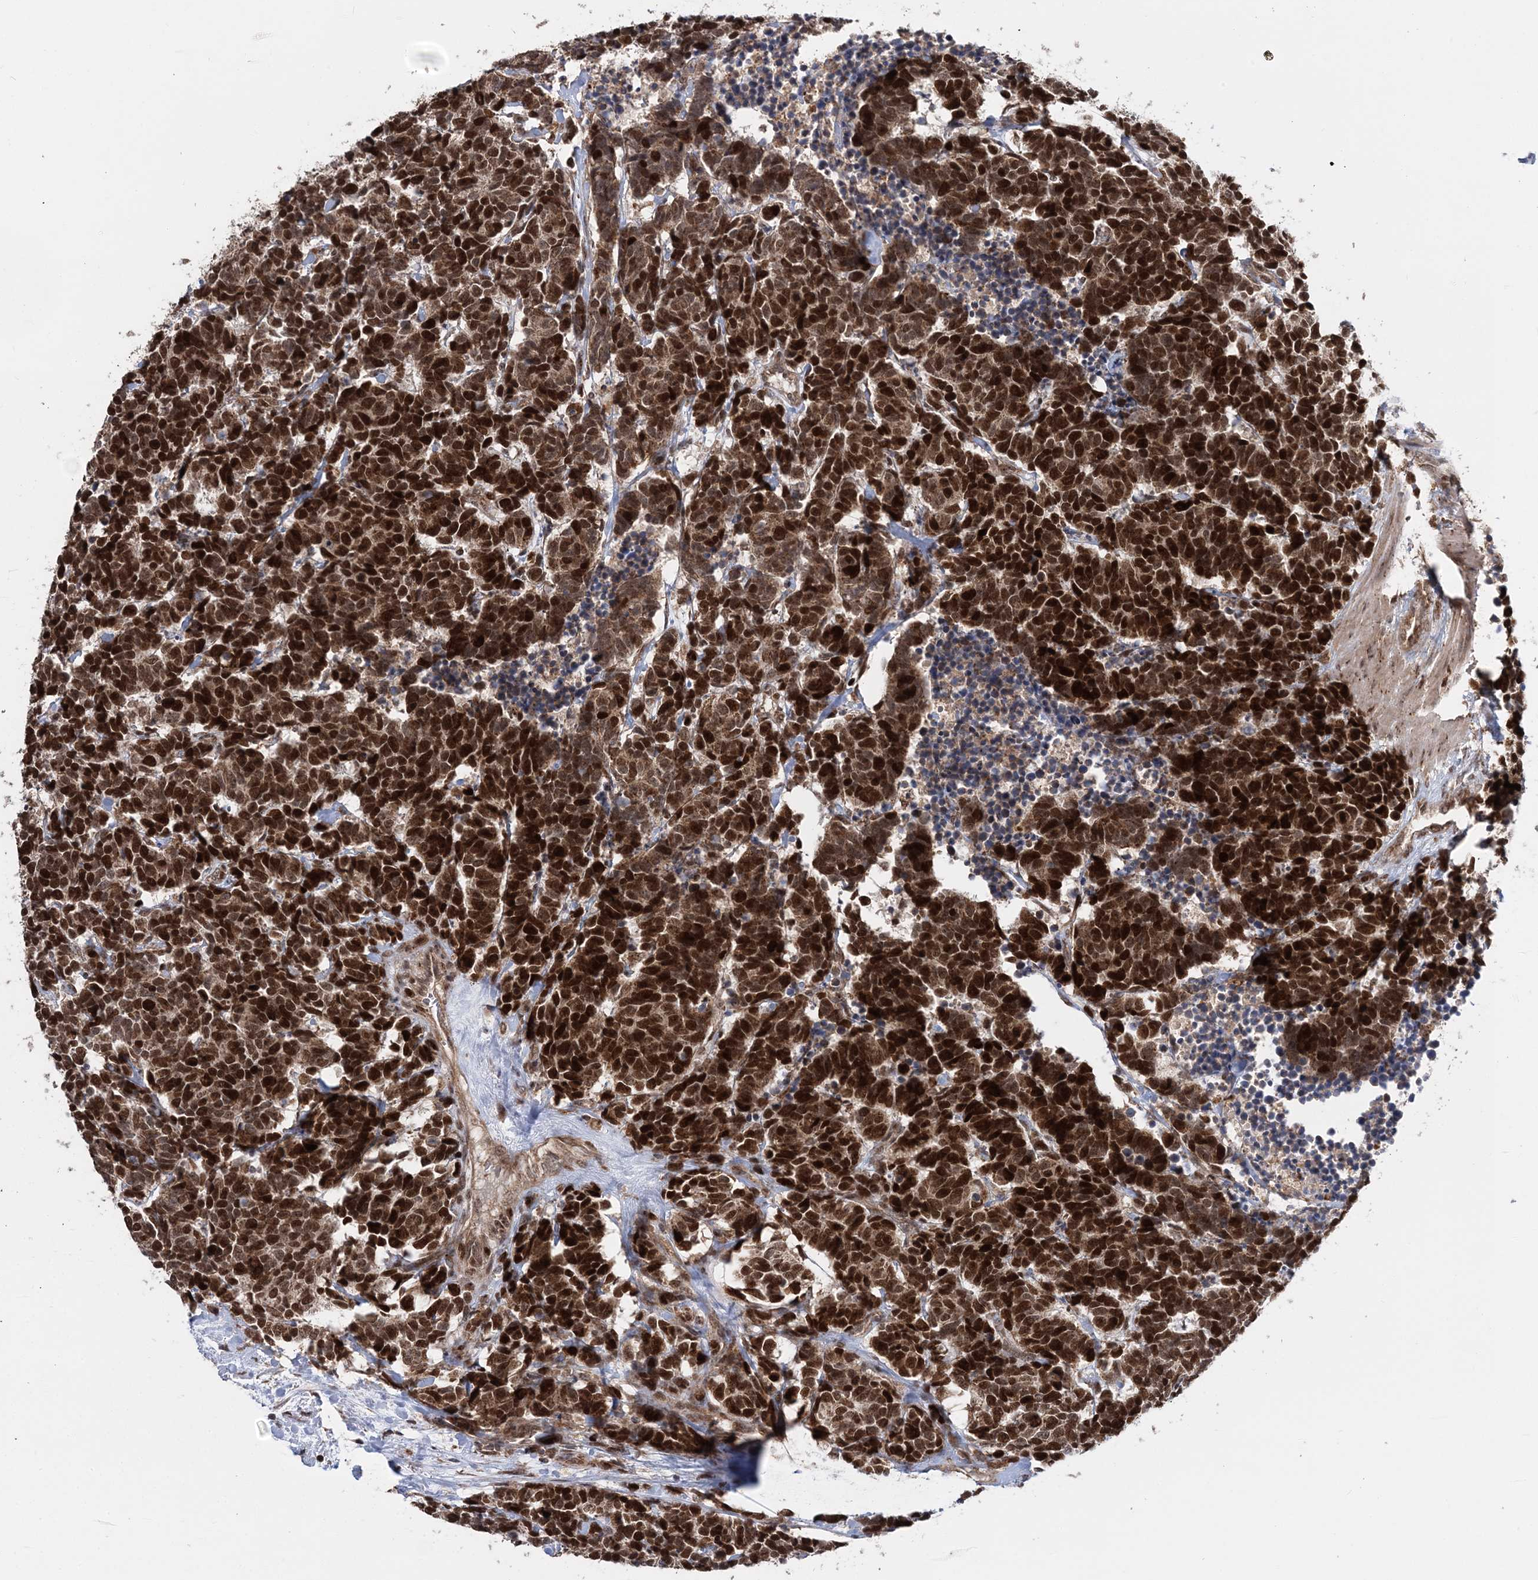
{"staining": {"intensity": "strong", "quantity": ">75%", "location": "cytoplasmic/membranous,nuclear"}, "tissue": "carcinoid", "cell_type": "Tumor cells", "image_type": "cancer", "snomed": [{"axis": "morphology", "description": "Carcinoma, NOS"}, {"axis": "morphology", "description": "Carcinoid, malignant, NOS"}, {"axis": "topography", "description": "Urinary bladder"}], "caption": "High-magnification brightfield microscopy of carcinoid stained with DAB (3,3'-diaminobenzidine) (brown) and counterstained with hematoxylin (blue). tumor cells exhibit strong cytoplasmic/membranous and nuclear staining is present in approximately>75% of cells.", "gene": "KIF4A", "patient": {"sex": "male", "age": 57}}